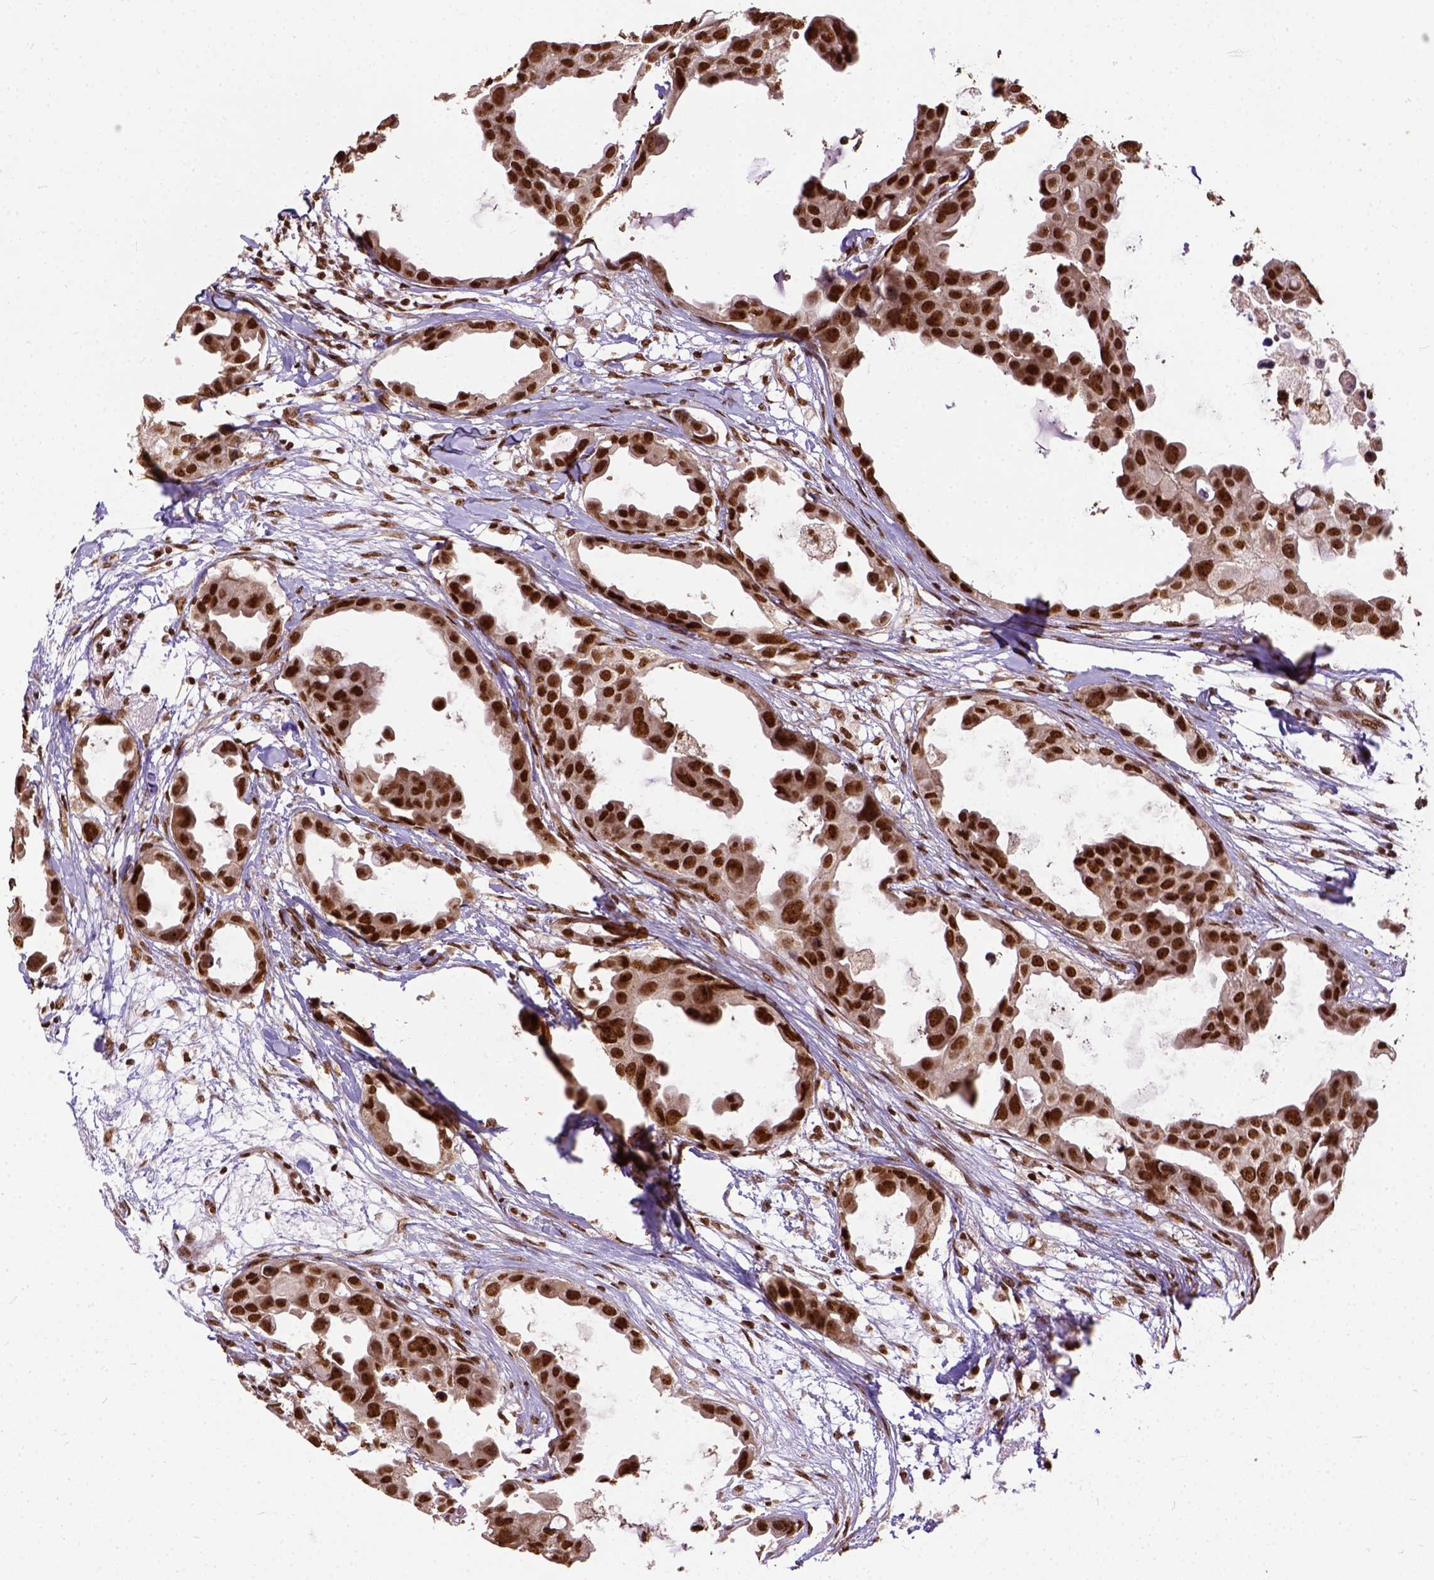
{"staining": {"intensity": "strong", "quantity": ">75%", "location": "nuclear"}, "tissue": "breast cancer", "cell_type": "Tumor cells", "image_type": "cancer", "snomed": [{"axis": "morphology", "description": "Duct carcinoma"}, {"axis": "topography", "description": "Breast"}], "caption": "Protein staining of breast cancer (intraductal carcinoma) tissue displays strong nuclear staining in about >75% of tumor cells.", "gene": "NACC1", "patient": {"sex": "female", "age": 38}}